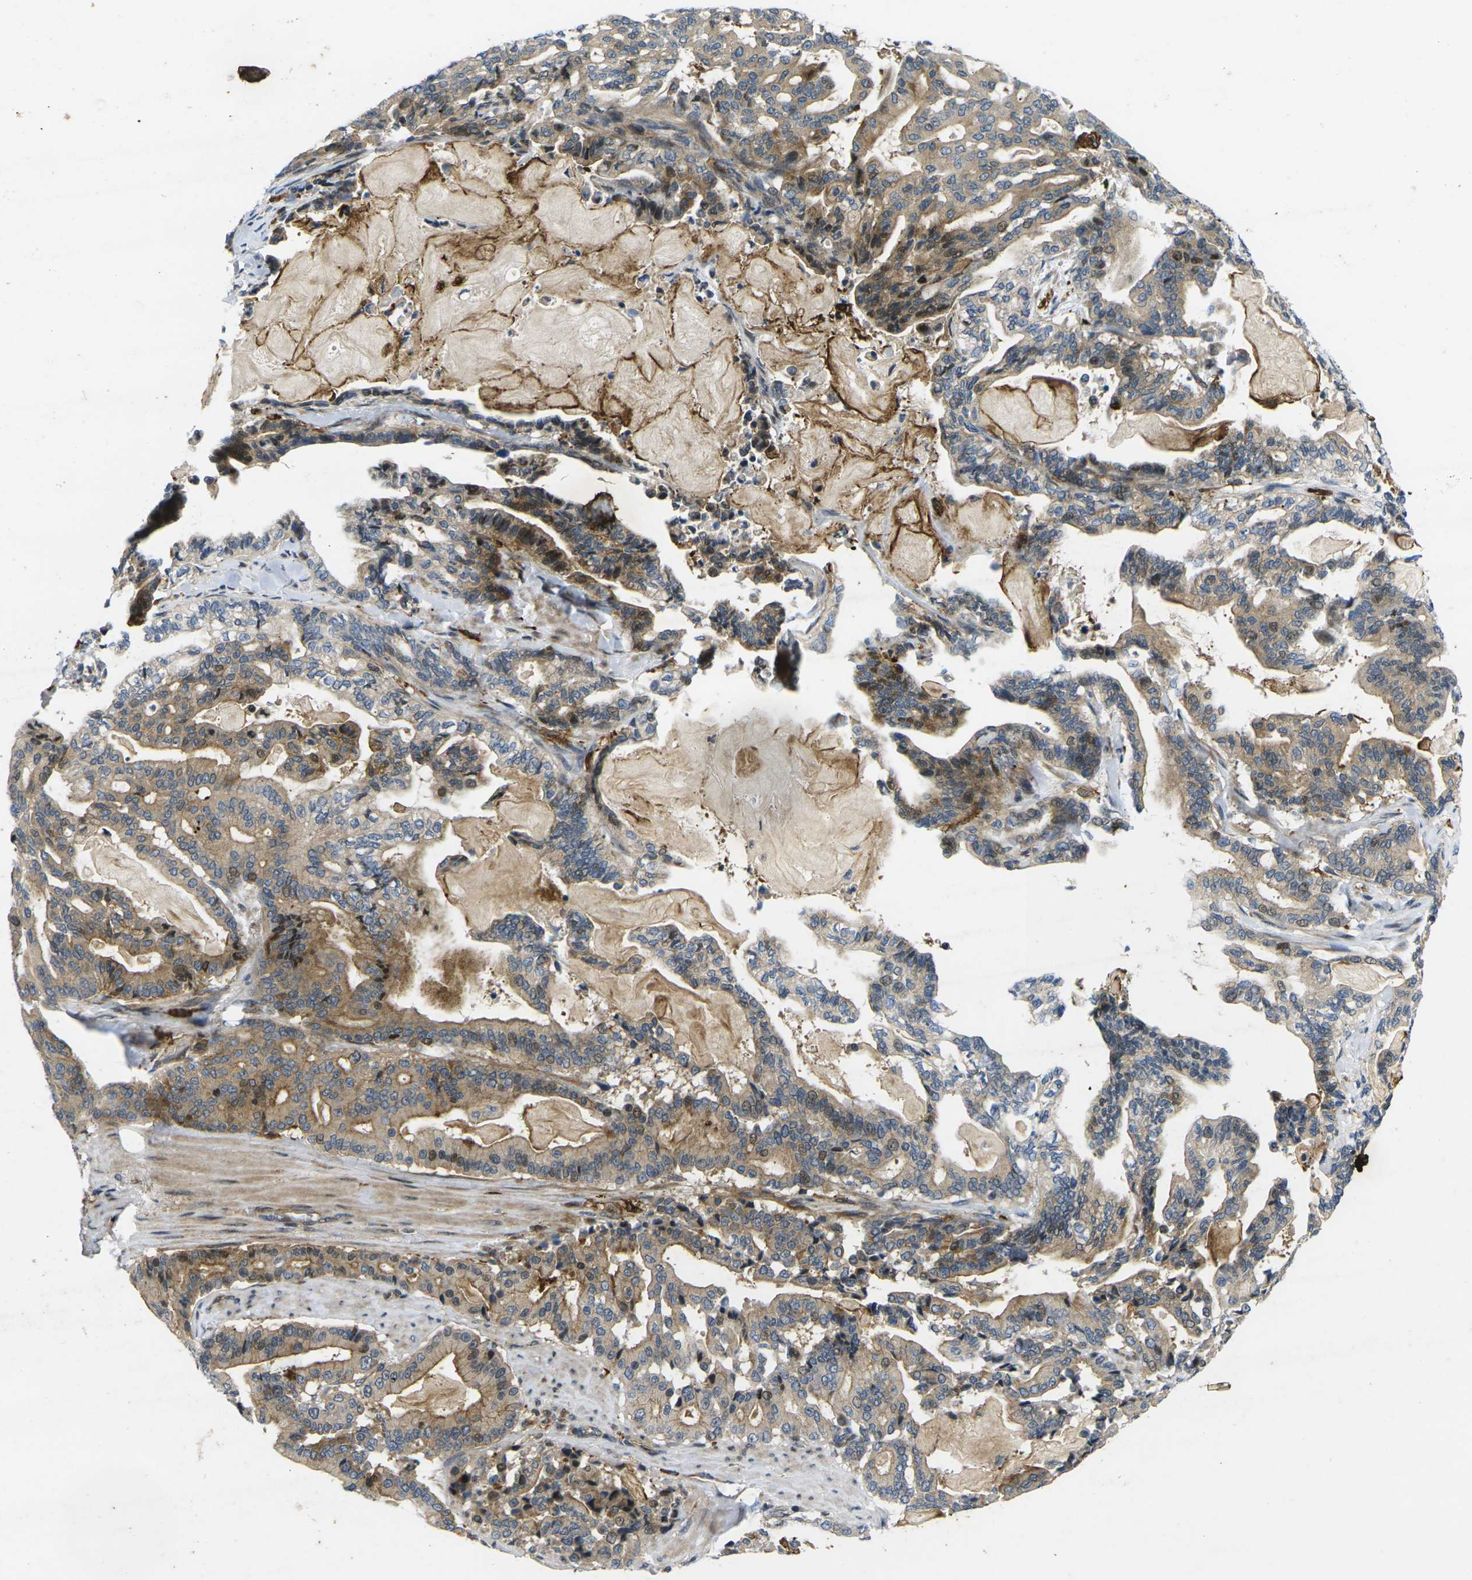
{"staining": {"intensity": "moderate", "quantity": ">75%", "location": "cytoplasmic/membranous"}, "tissue": "pancreatic cancer", "cell_type": "Tumor cells", "image_type": "cancer", "snomed": [{"axis": "morphology", "description": "Adenocarcinoma, NOS"}, {"axis": "topography", "description": "Pancreas"}], "caption": "Pancreatic cancer (adenocarcinoma) tissue shows moderate cytoplasmic/membranous expression in about >75% of tumor cells", "gene": "ROBO2", "patient": {"sex": "male", "age": 63}}